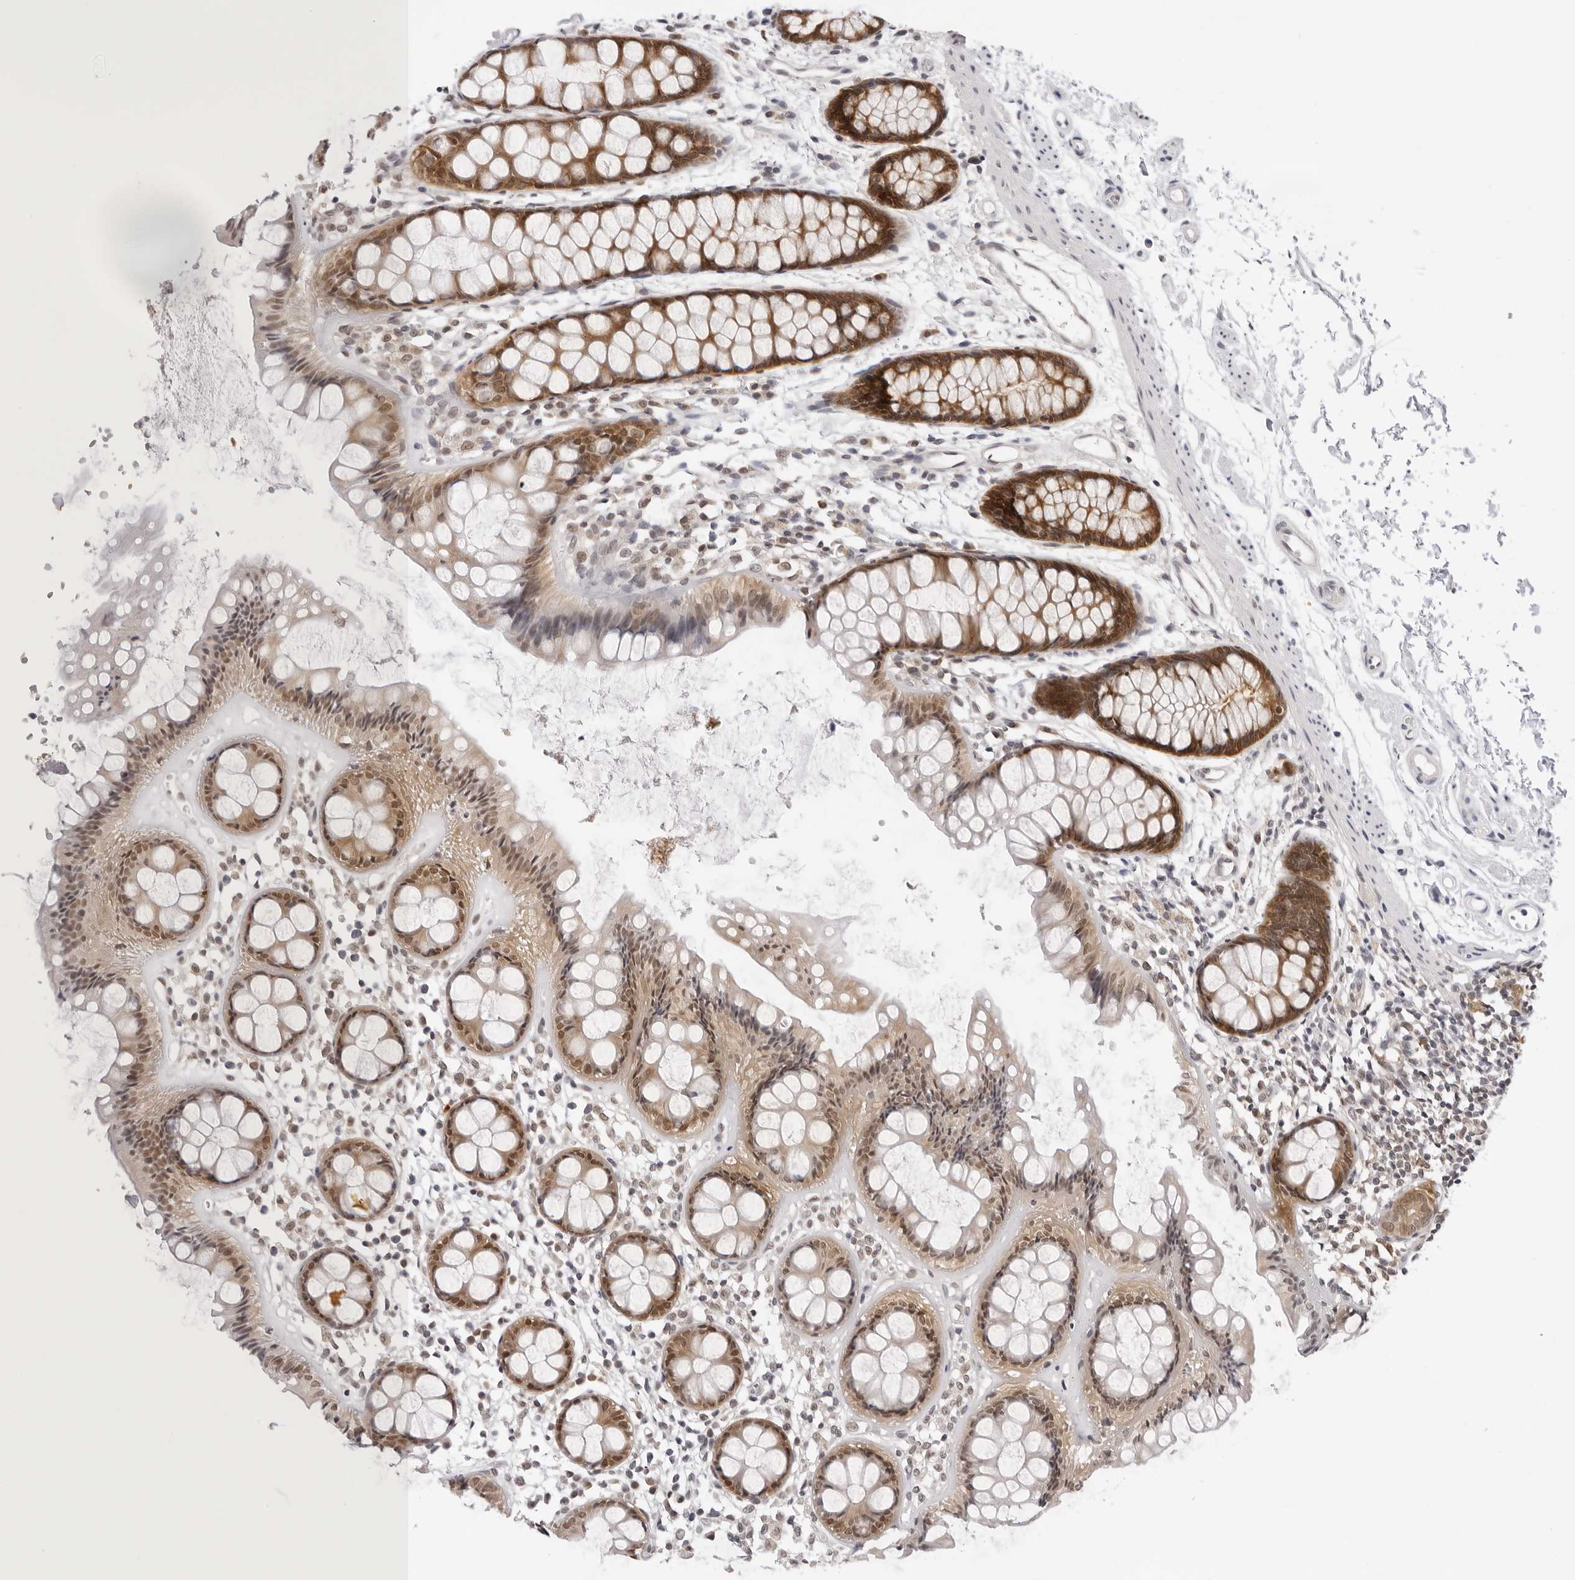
{"staining": {"intensity": "strong", "quantity": ">75%", "location": "cytoplasmic/membranous"}, "tissue": "rectum", "cell_type": "Glandular cells", "image_type": "normal", "snomed": [{"axis": "morphology", "description": "Normal tissue, NOS"}, {"axis": "topography", "description": "Rectum"}], "caption": "Immunohistochemical staining of unremarkable human rectum demonstrates strong cytoplasmic/membranous protein expression in approximately >75% of glandular cells. The protein of interest is shown in brown color, while the nuclei are stained blue.", "gene": "WDR77", "patient": {"sex": "female", "age": 66}}